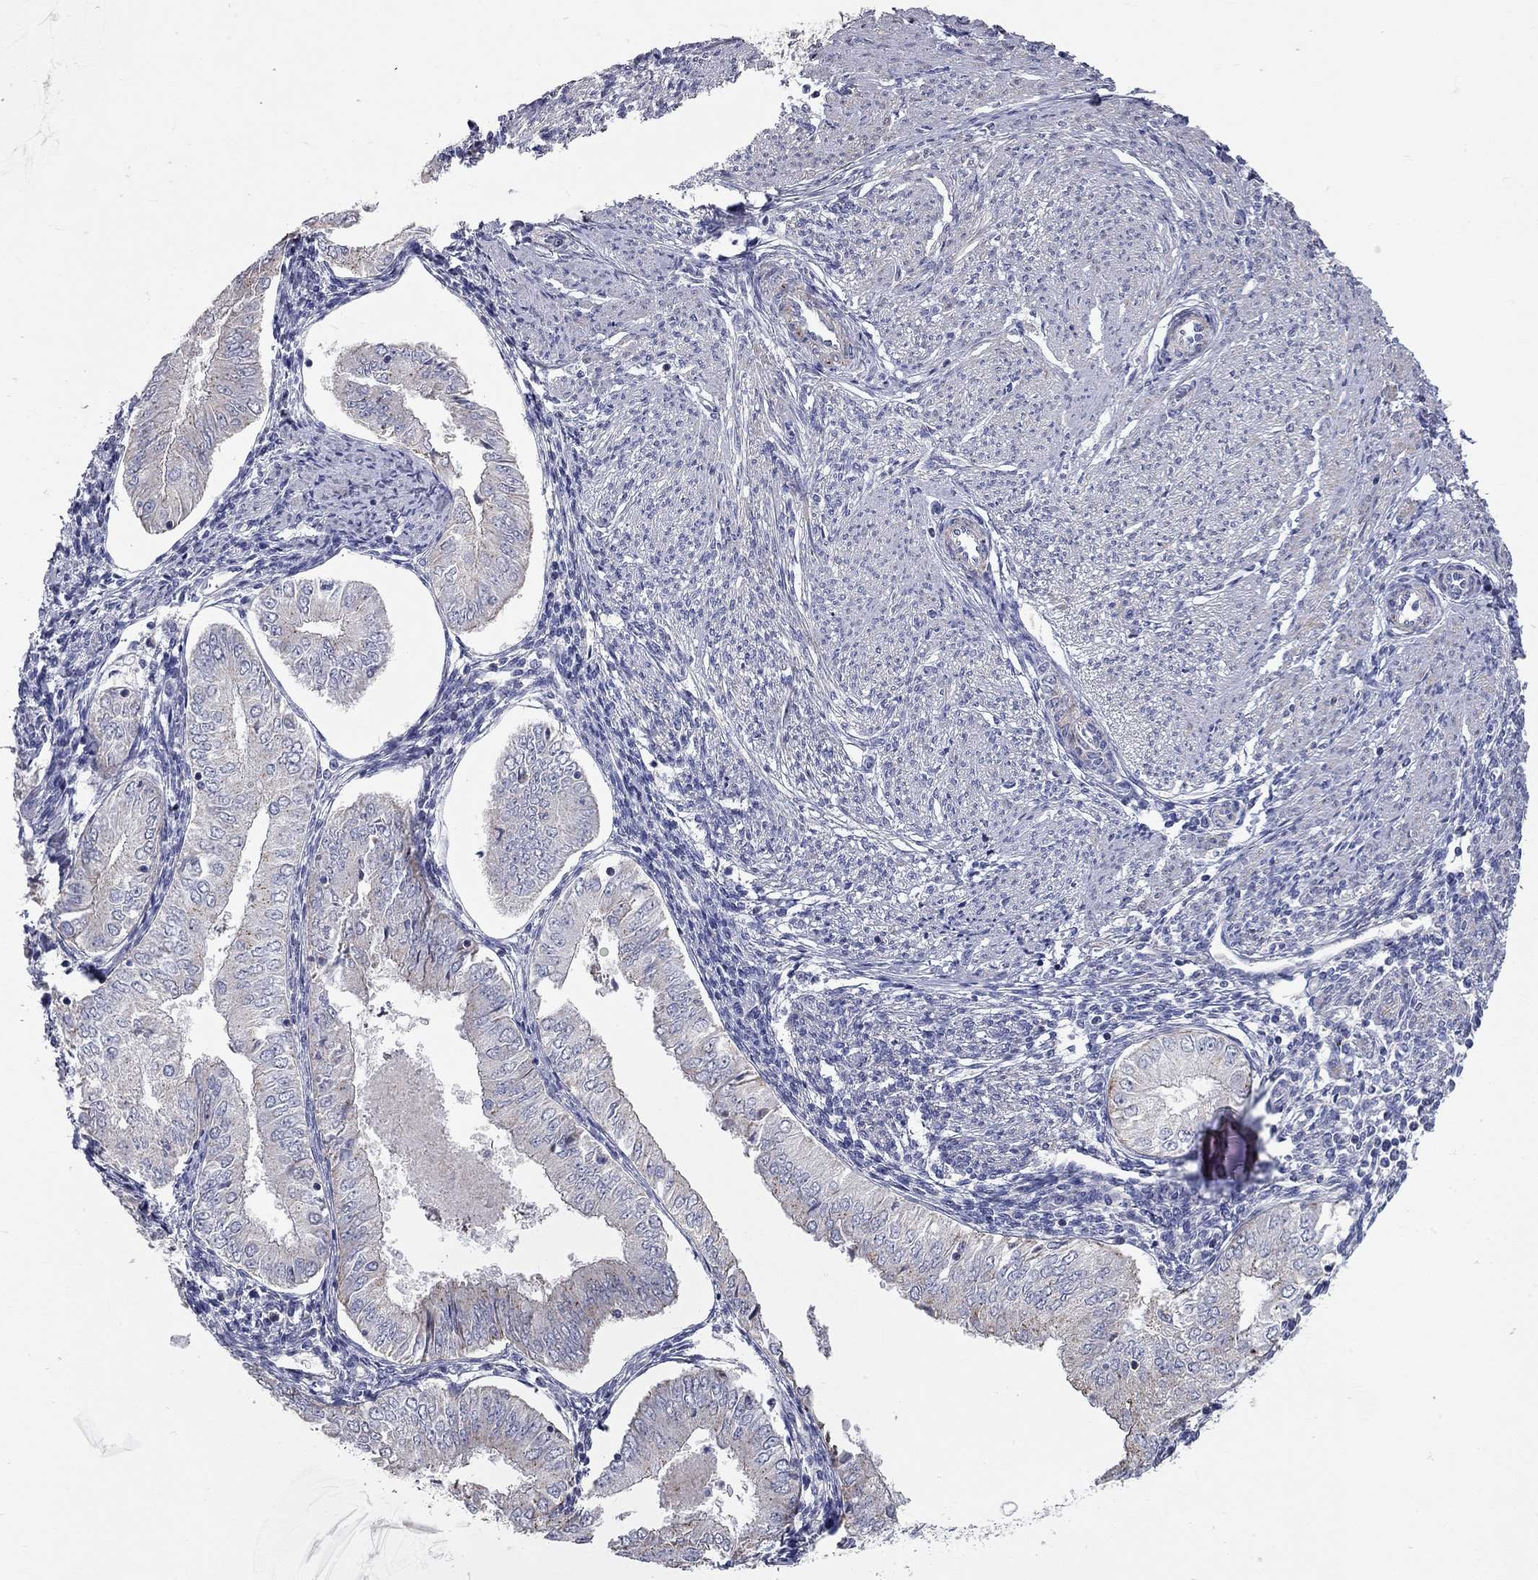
{"staining": {"intensity": "negative", "quantity": "none", "location": "none"}, "tissue": "endometrial cancer", "cell_type": "Tumor cells", "image_type": "cancer", "snomed": [{"axis": "morphology", "description": "Adenocarcinoma, NOS"}, {"axis": "topography", "description": "Endometrium"}], "caption": "DAB immunohistochemical staining of adenocarcinoma (endometrial) demonstrates no significant expression in tumor cells.", "gene": "KANSL1L", "patient": {"sex": "female", "age": 53}}